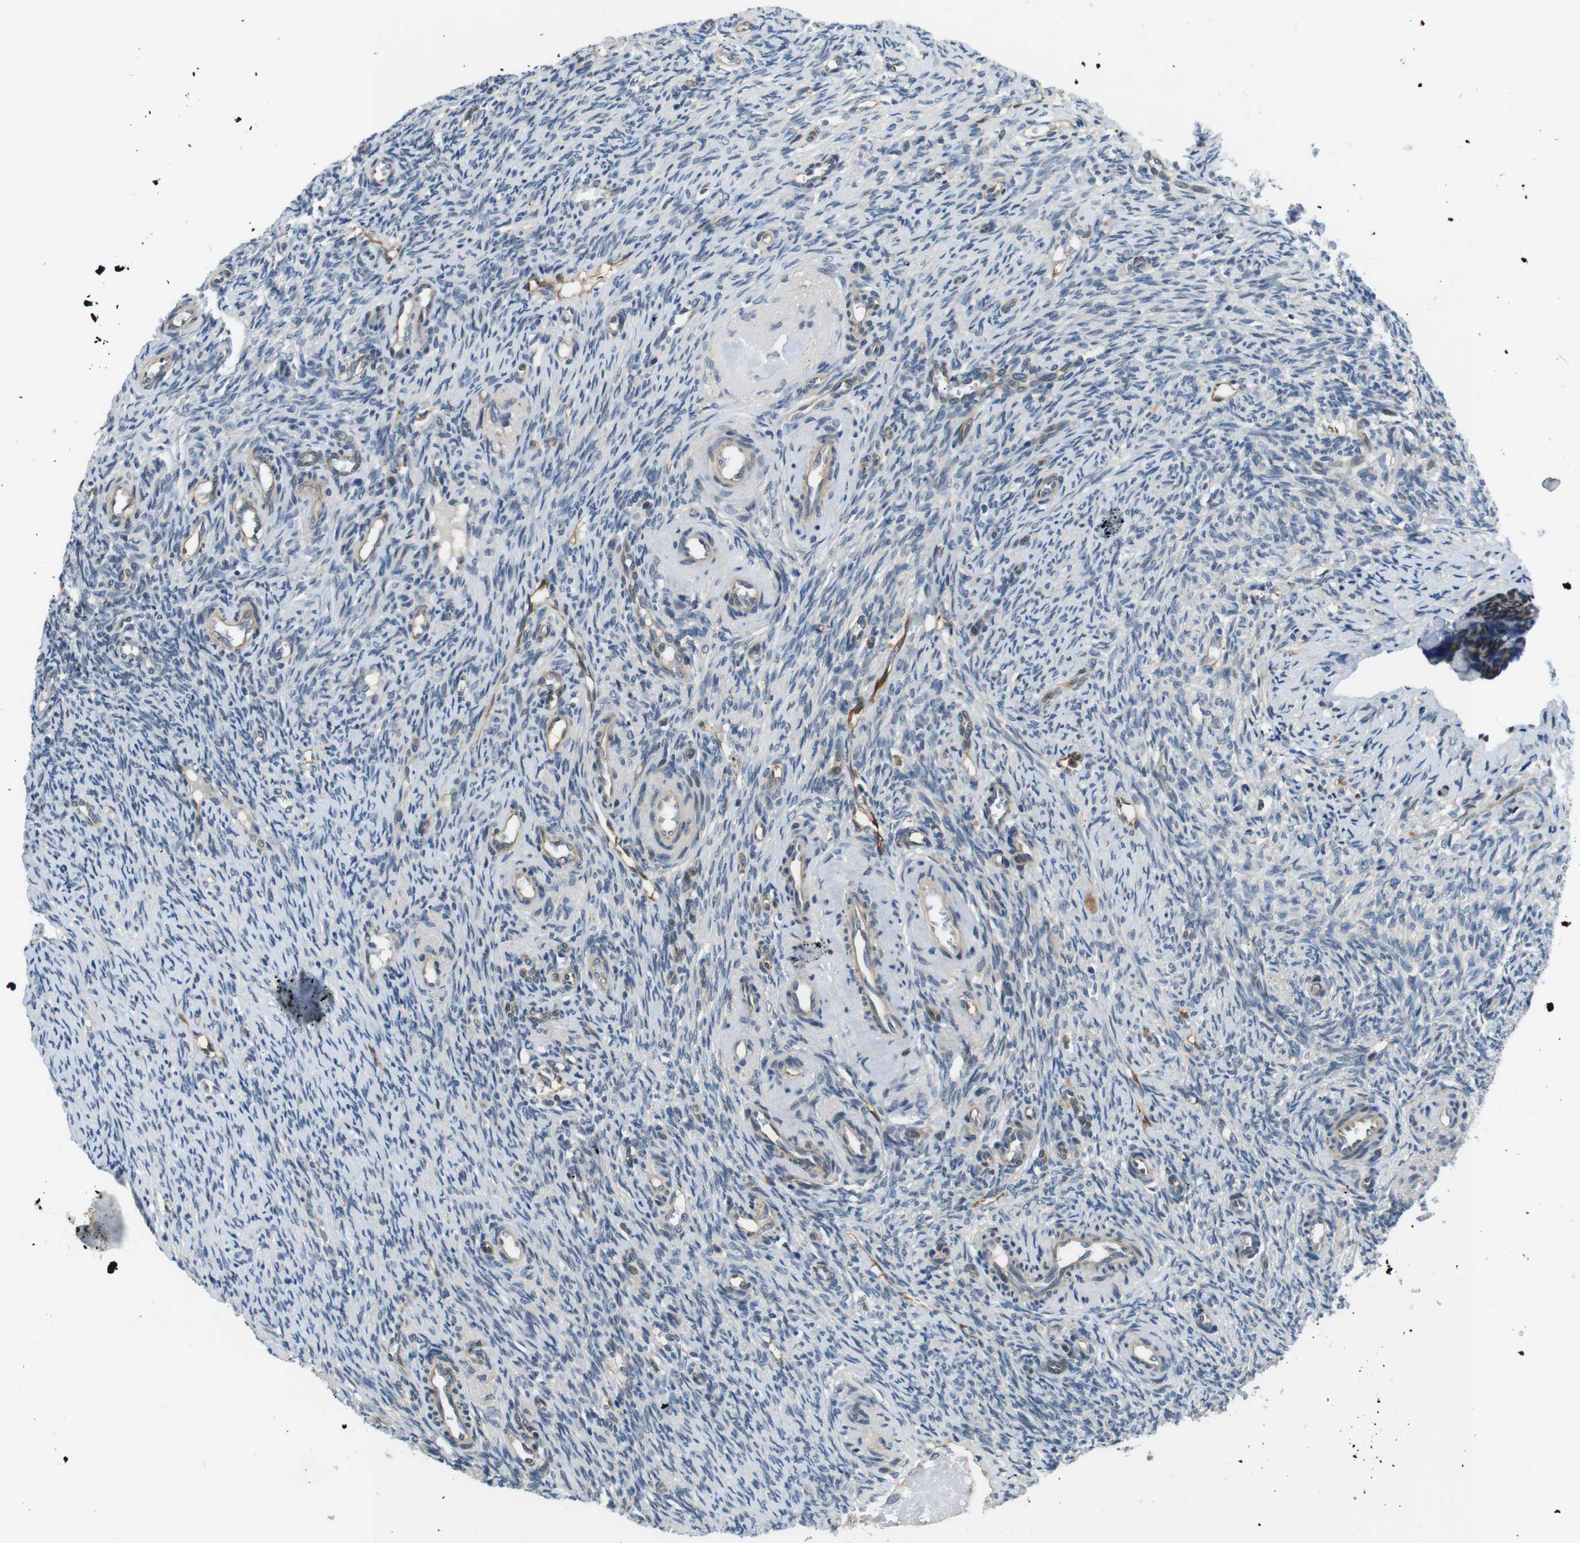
{"staining": {"intensity": "moderate", "quantity": "<25%", "location": "cytoplasmic/membranous"}, "tissue": "ovary", "cell_type": "Ovarian stroma cells", "image_type": "normal", "snomed": [{"axis": "morphology", "description": "Normal tissue, NOS"}, {"axis": "topography", "description": "Ovary"}], "caption": "An image of ovary stained for a protein exhibits moderate cytoplasmic/membranous brown staining in ovarian stroma cells.", "gene": "PALD1", "patient": {"sex": "female", "age": 41}}